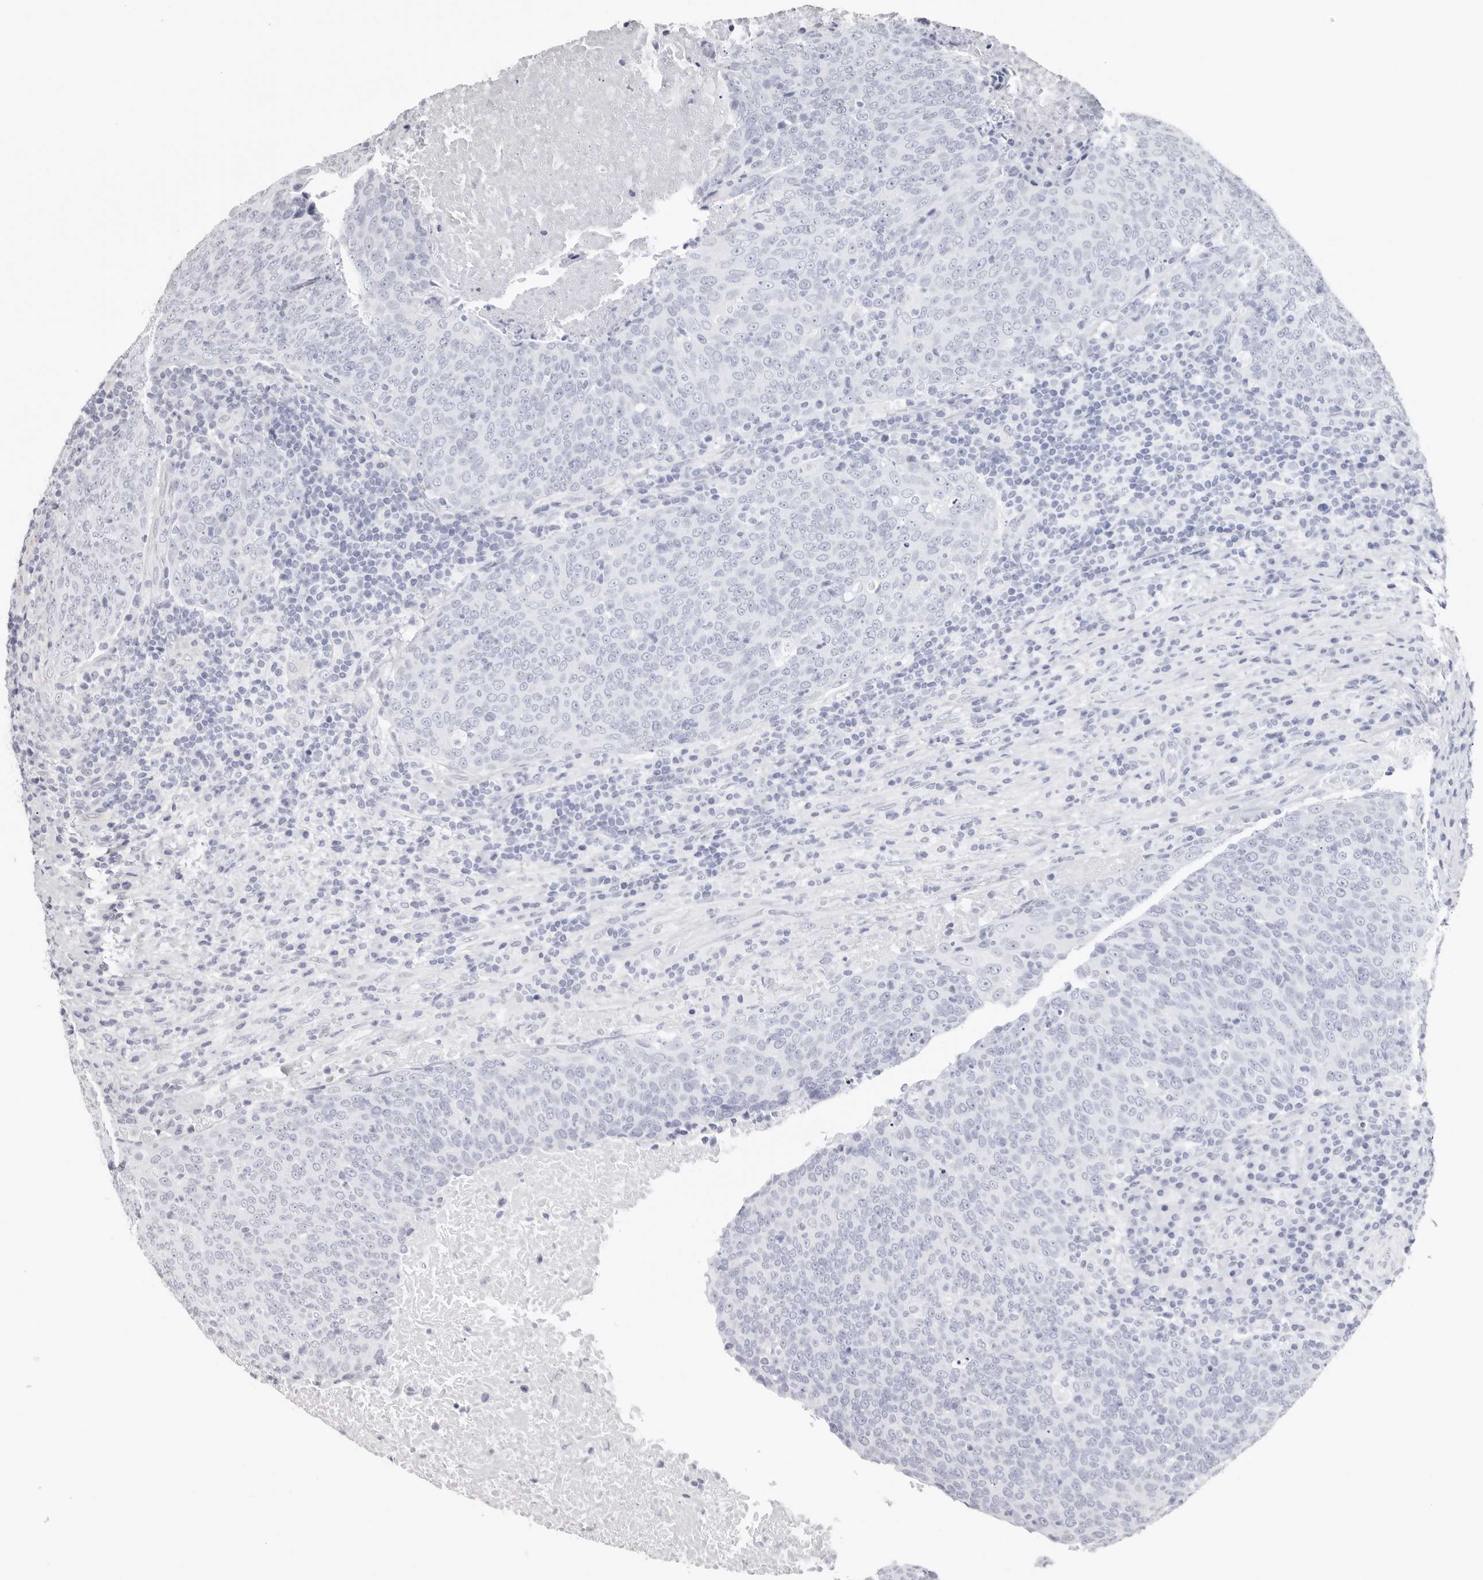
{"staining": {"intensity": "negative", "quantity": "none", "location": "none"}, "tissue": "head and neck cancer", "cell_type": "Tumor cells", "image_type": "cancer", "snomed": [{"axis": "morphology", "description": "Squamous cell carcinoma, NOS"}, {"axis": "morphology", "description": "Squamous cell carcinoma, metastatic, NOS"}, {"axis": "topography", "description": "Lymph node"}, {"axis": "topography", "description": "Head-Neck"}], "caption": "Tumor cells show no significant expression in head and neck cancer (metastatic squamous cell carcinoma).", "gene": "PKDCC", "patient": {"sex": "male", "age": 62}}